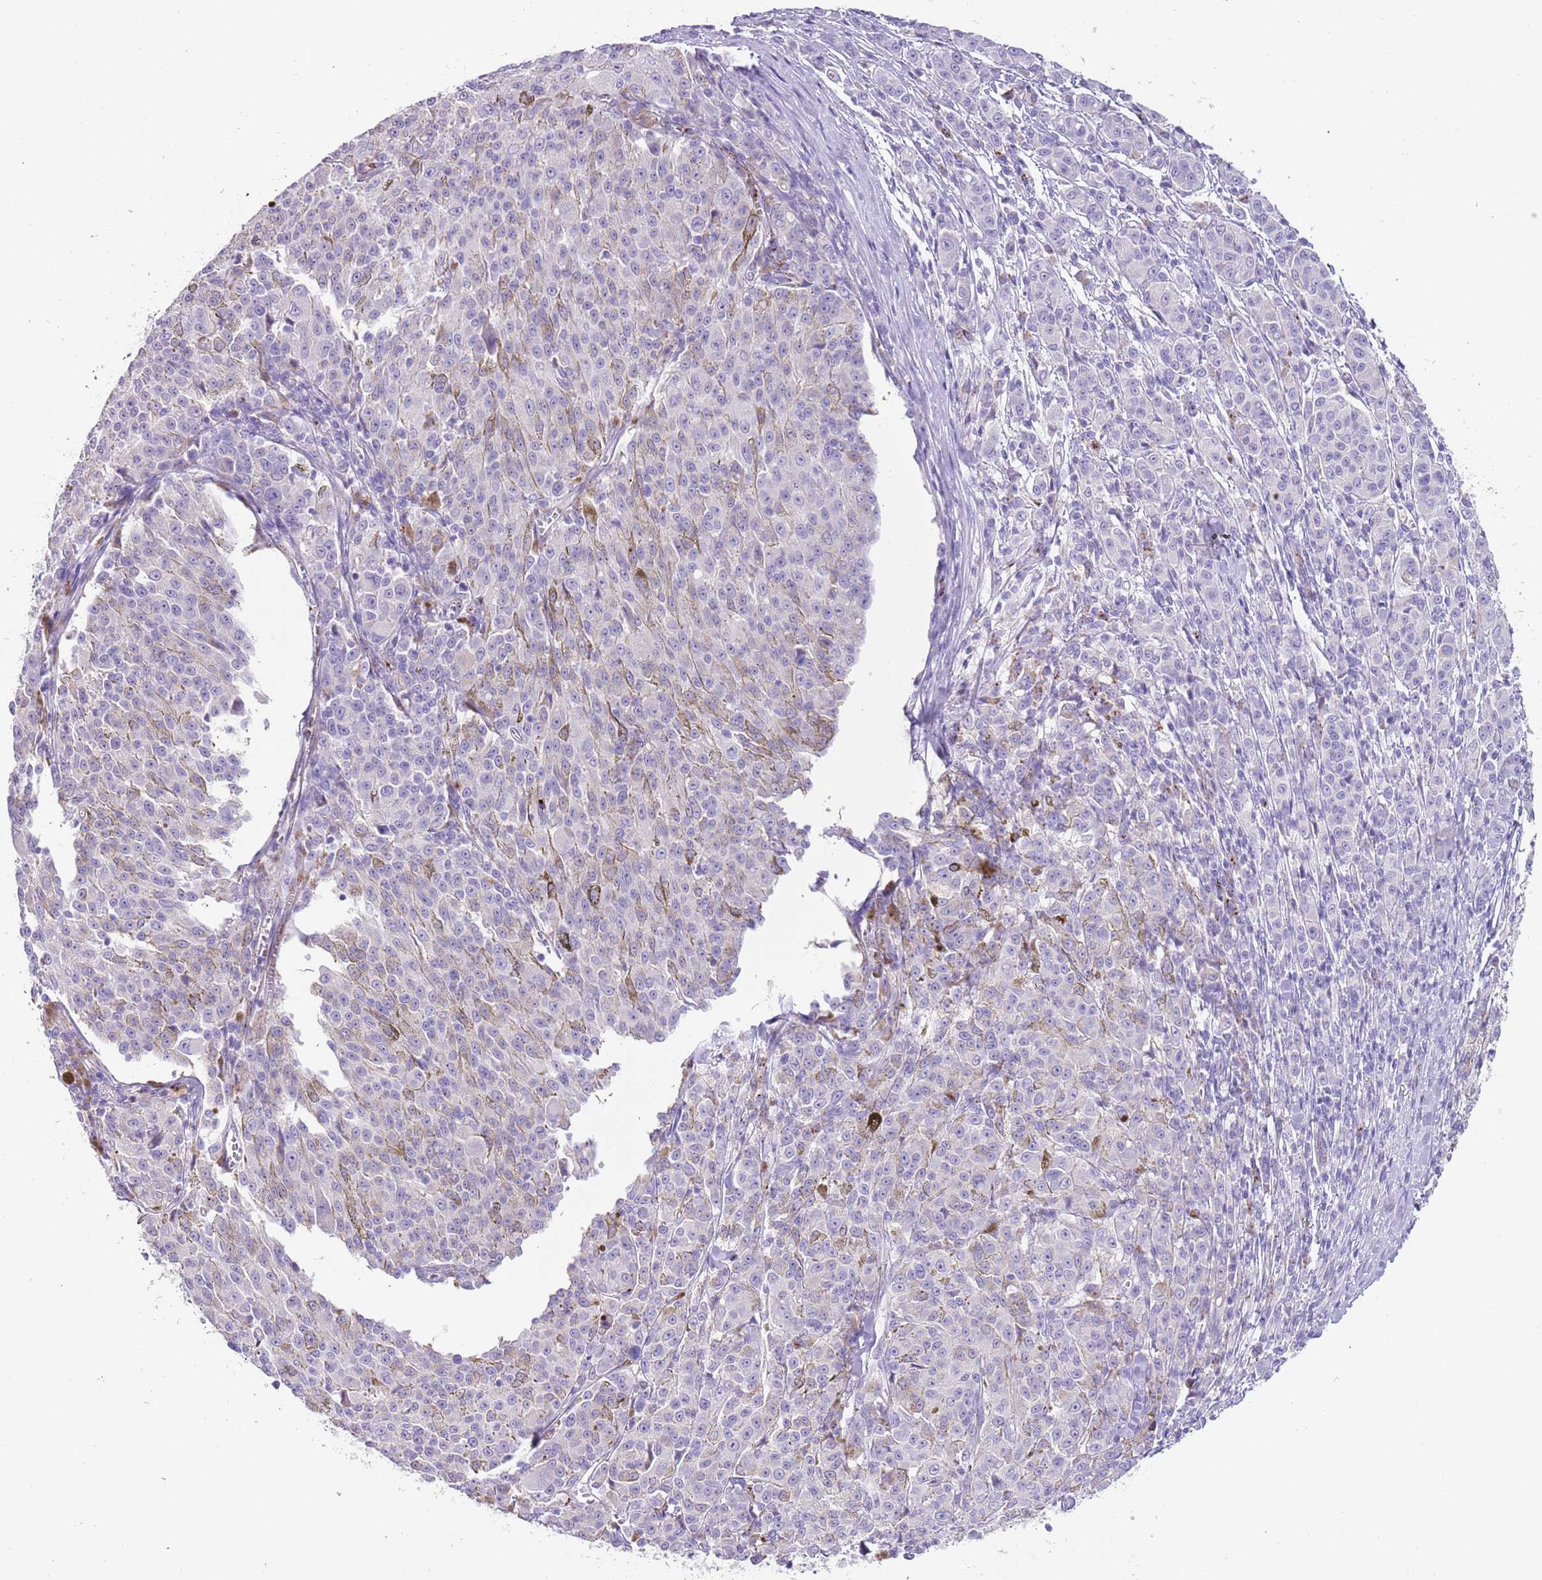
{"staining": {"intensity": "negative", "quantity": "none", "location": "none"}, "tissue": "melanoma", "cell_type": "Tumor cells", "image_type": "cancer", "snomed": [{"axis": "morphology", "description": "Malignant melanoma, NOS"}, {"axis": "topography", "description": "Skin"}], "caption": "Immunohistochemical staining of human malignant melanoma exhibits no significant staining in tumor cells.", "gene": "LRRN3", "patient": {"sex": "female", "age": 52}}